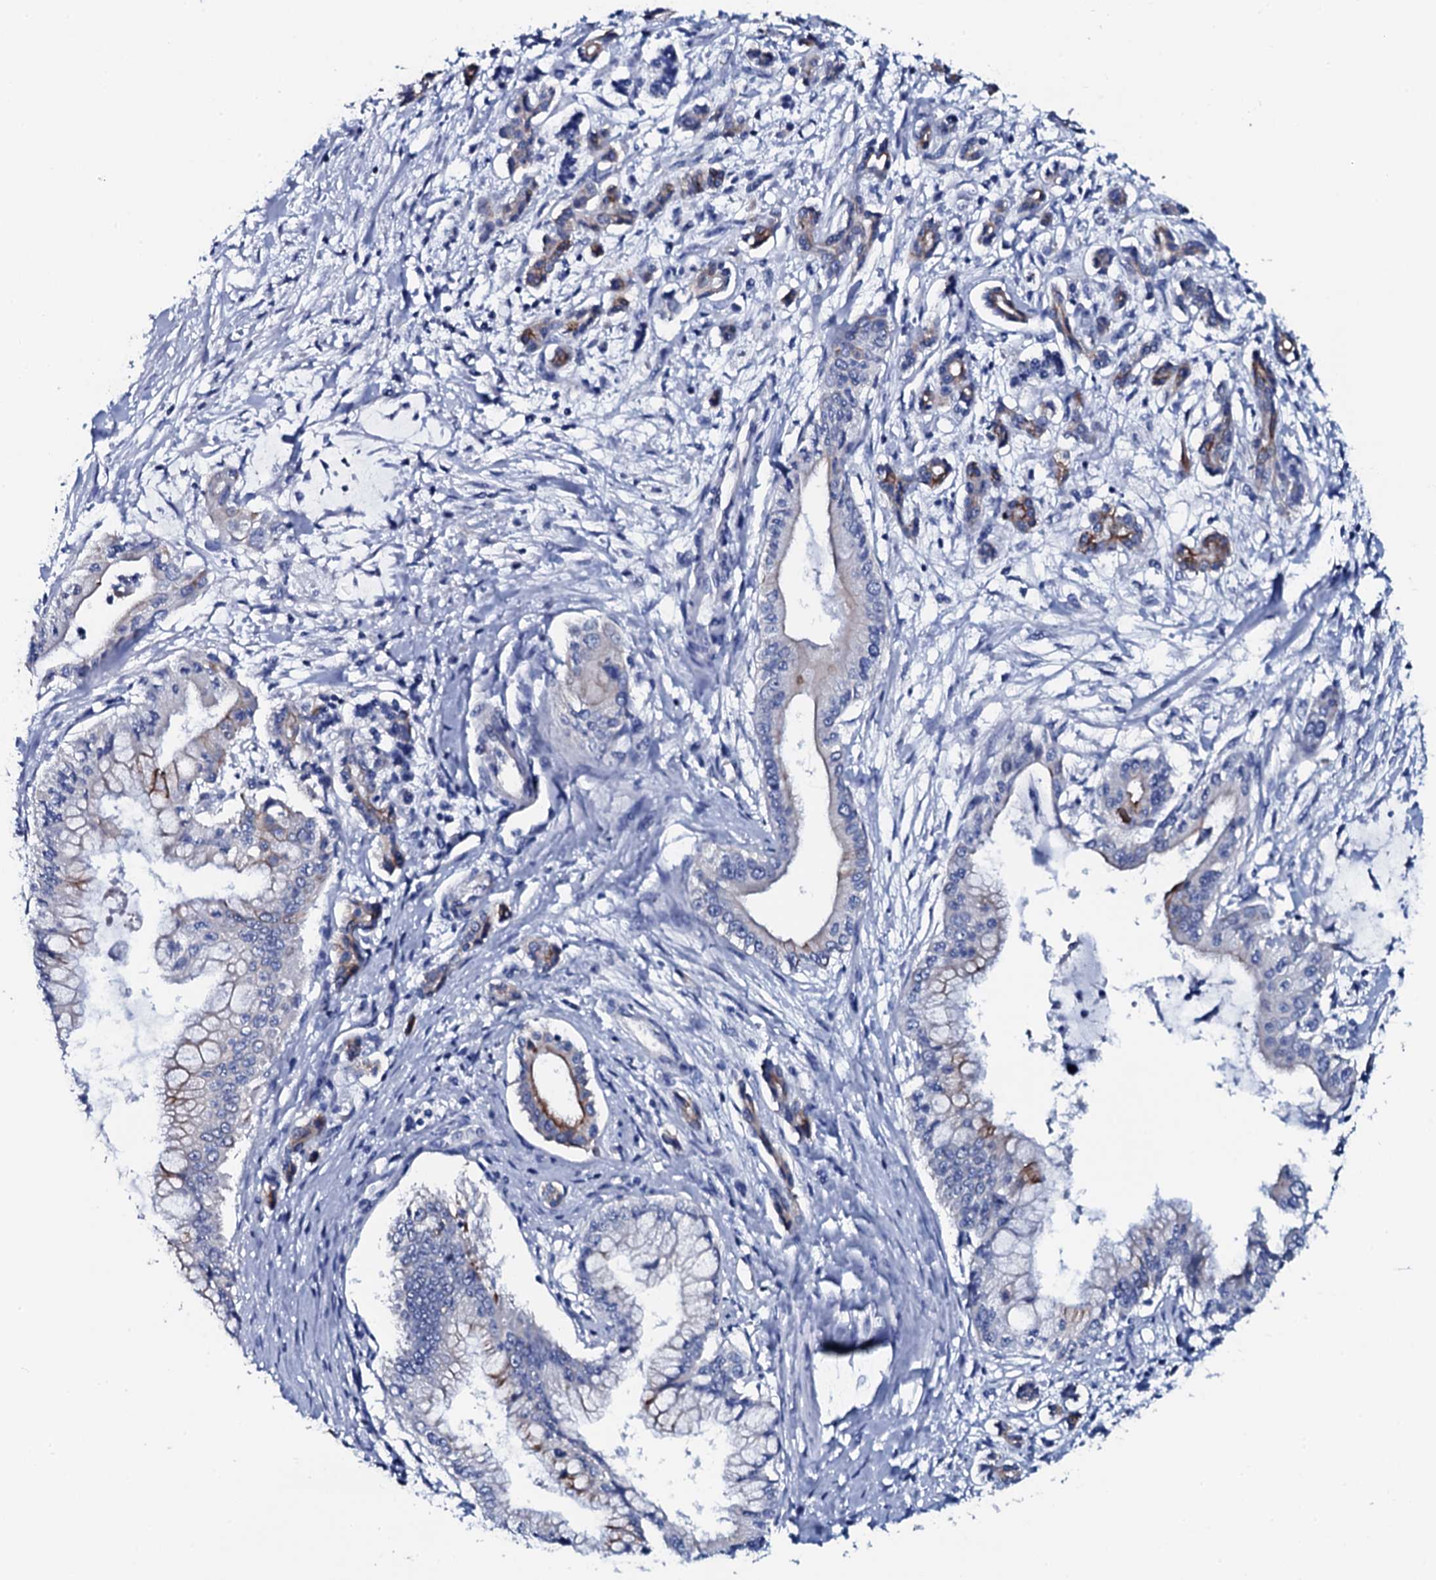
{"staining": {"intensity": "moderate", "quantity": "<25%", "location": "cytoplasmic/membranous"}, "tissue": "pancreatic cancer", "cell_type": "Tumor cells", "image_type": "cancer", "snomed": [{"axis": "morphology", "description": "Adenocarcinoma, NOS"}, {"axis": "topography", "description": "Pancreas"}], "caption": "Tumor cells demonstrate moderate cytoplasmic/membranous positivity in about <25% of cells in pancreatic cancer. (DAB (3,3'-diaminobenzidine) = brown stain, brightfield microscopy at high magnification).", "gene": "GYS2", "patient": {"sex": "male", "age": 46}}